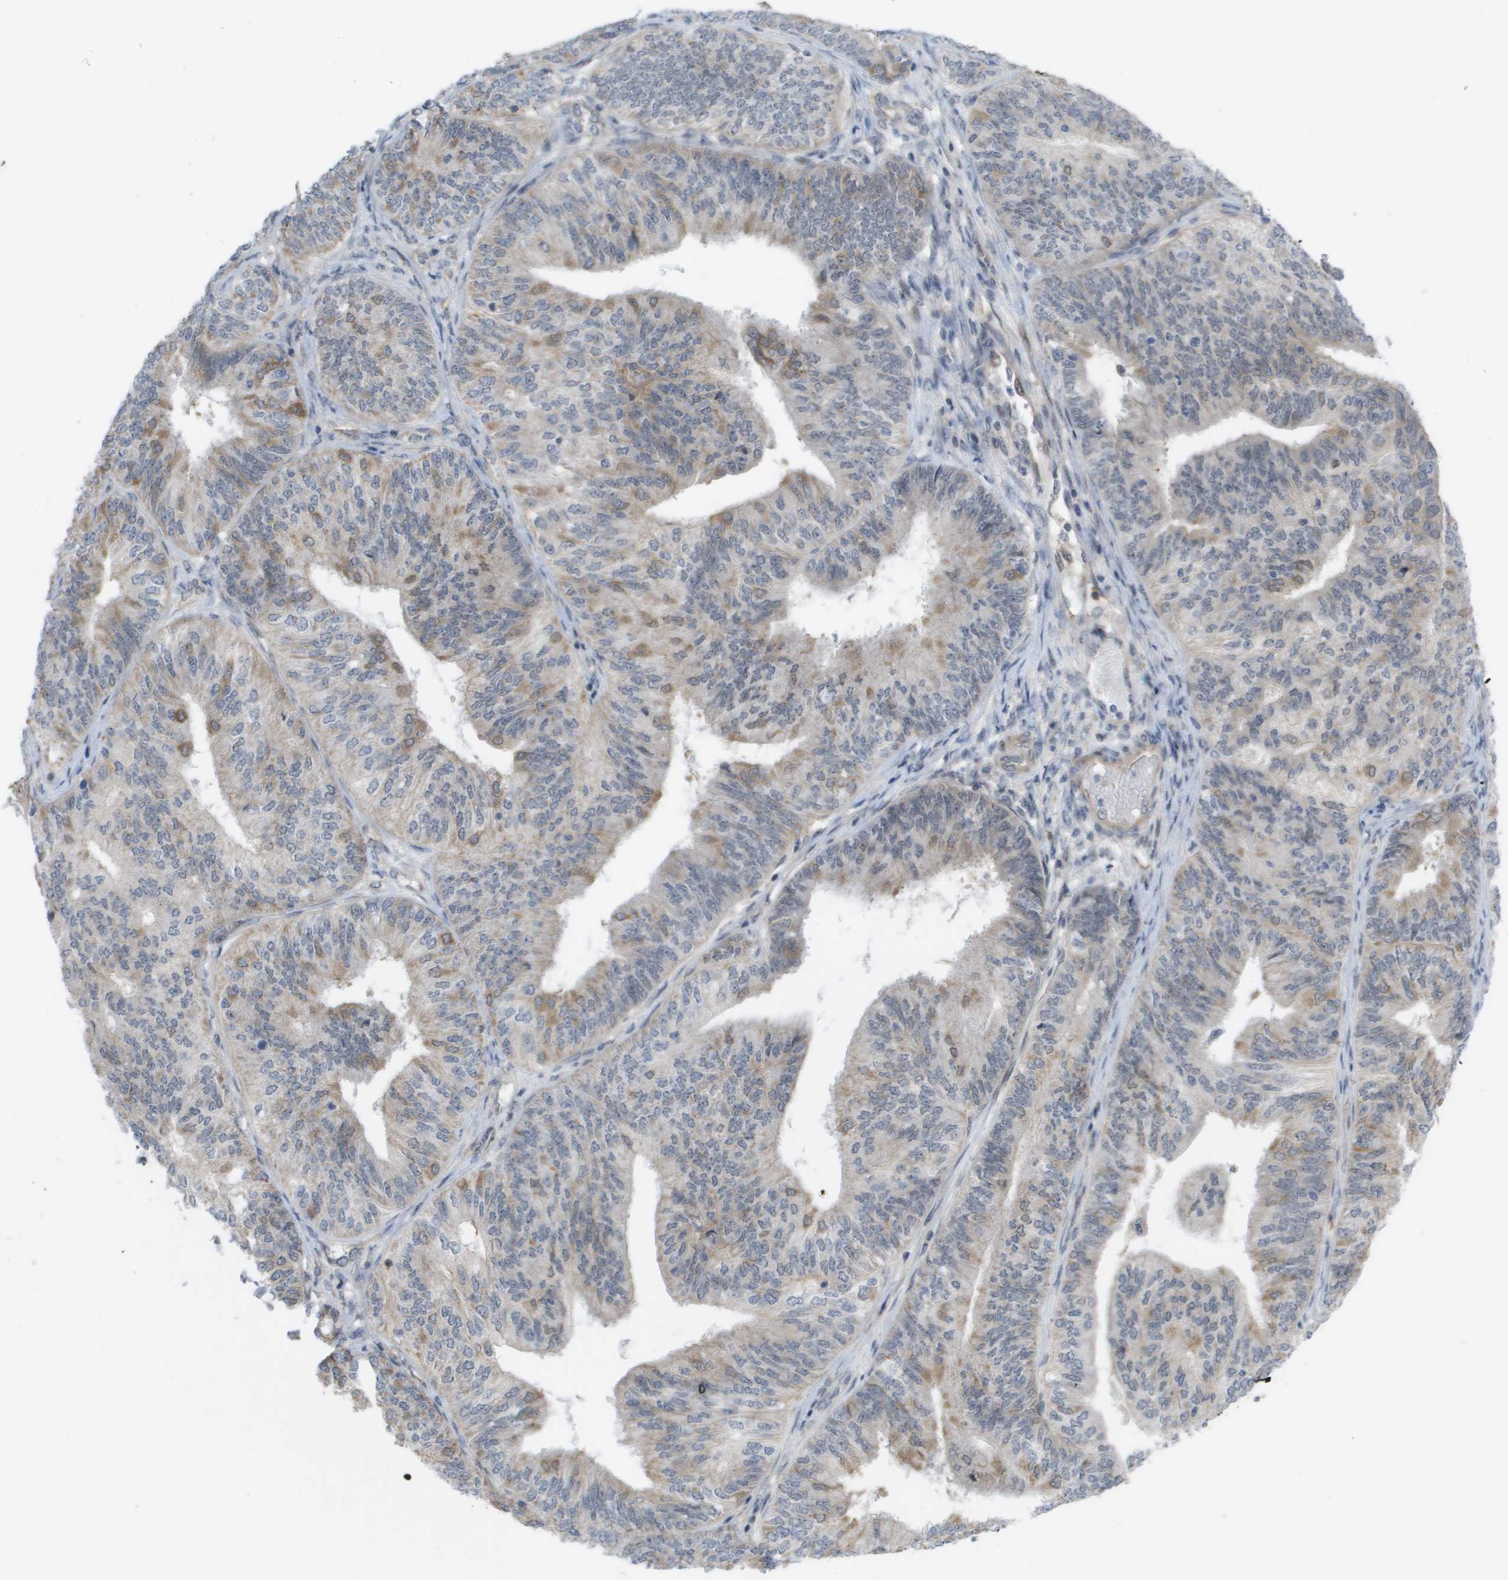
{"staining": {"intensity": "weak", "quantity": "25%-75%", "location": "cytoplasmic/membranous"}, "tissue": "endometrial cancer", "cell_type": "Tumor cells", "image_type": "cancer", "snomed": [{"axis": "morphology", "description": "Adenocarcinoma, NOS"}, {"axis": "topography", "description": "Endometrium"}], "caption": "Adenocarcinoma (endometrial) tissue reveals weak cytoplasmic/membranous expression in about 25%-75% of tumor cells", "gene": "MTARC2", "patient": {"sex": "female", "age": 58}}